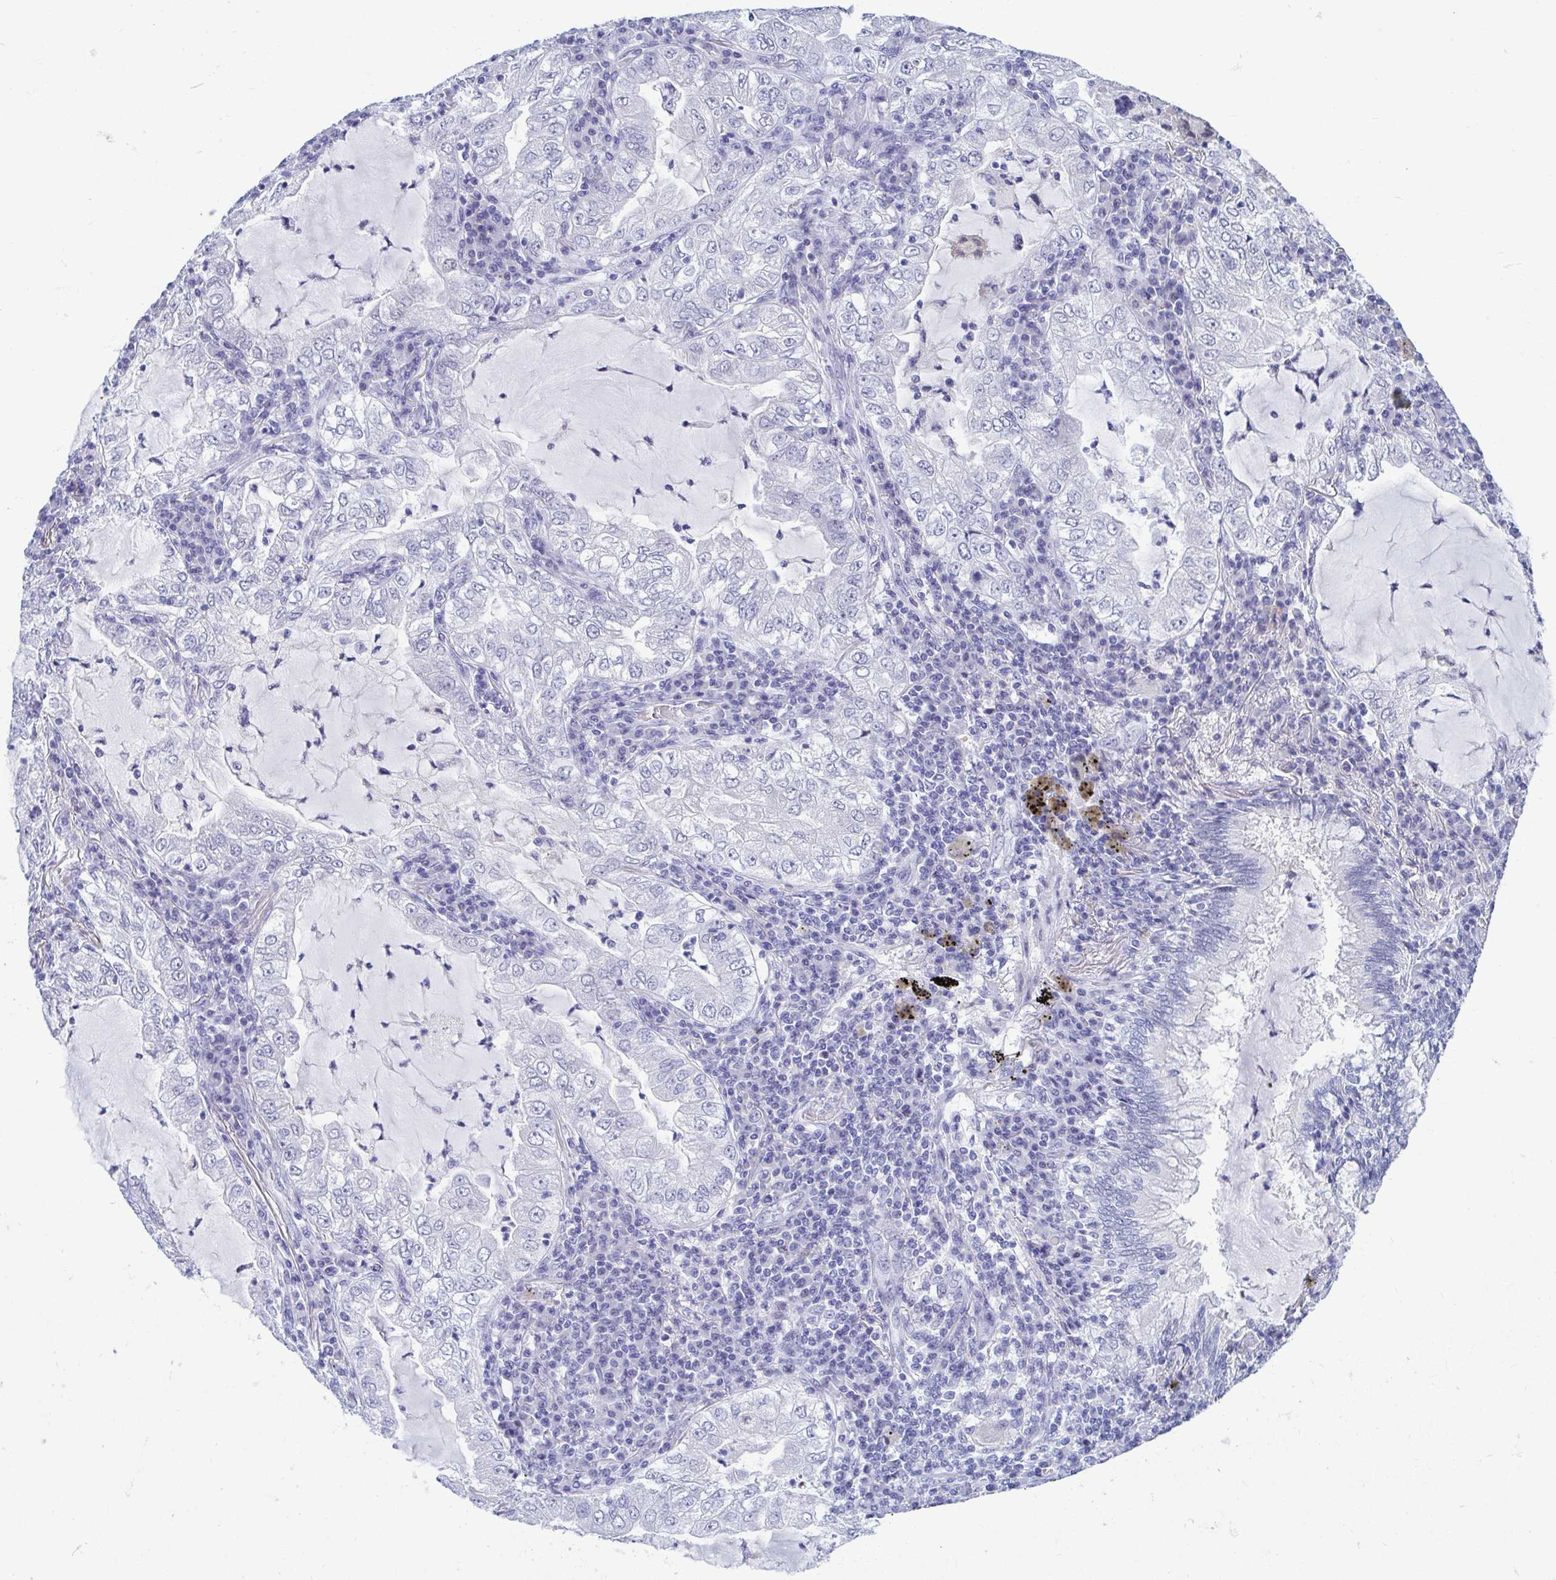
{"staining": {"intensity": "negative", "quantity": "none", "location": "none"}, "tissue": "lung cancer", "cell_type": "Tumor cells", "image_type": "cancer", "snomed": [{"axis": "morphology", "description": "Adenocarcinoma, NOS"}, {"axis": "topography", "description": "Lung"}], "caption": "This is an immunohistochemistry micrograph of human adenocarcinoma (lung). There is no positivity in tumor cells.", "gene": "PERM1", "patient": {"sex": "female", "age": 73}}